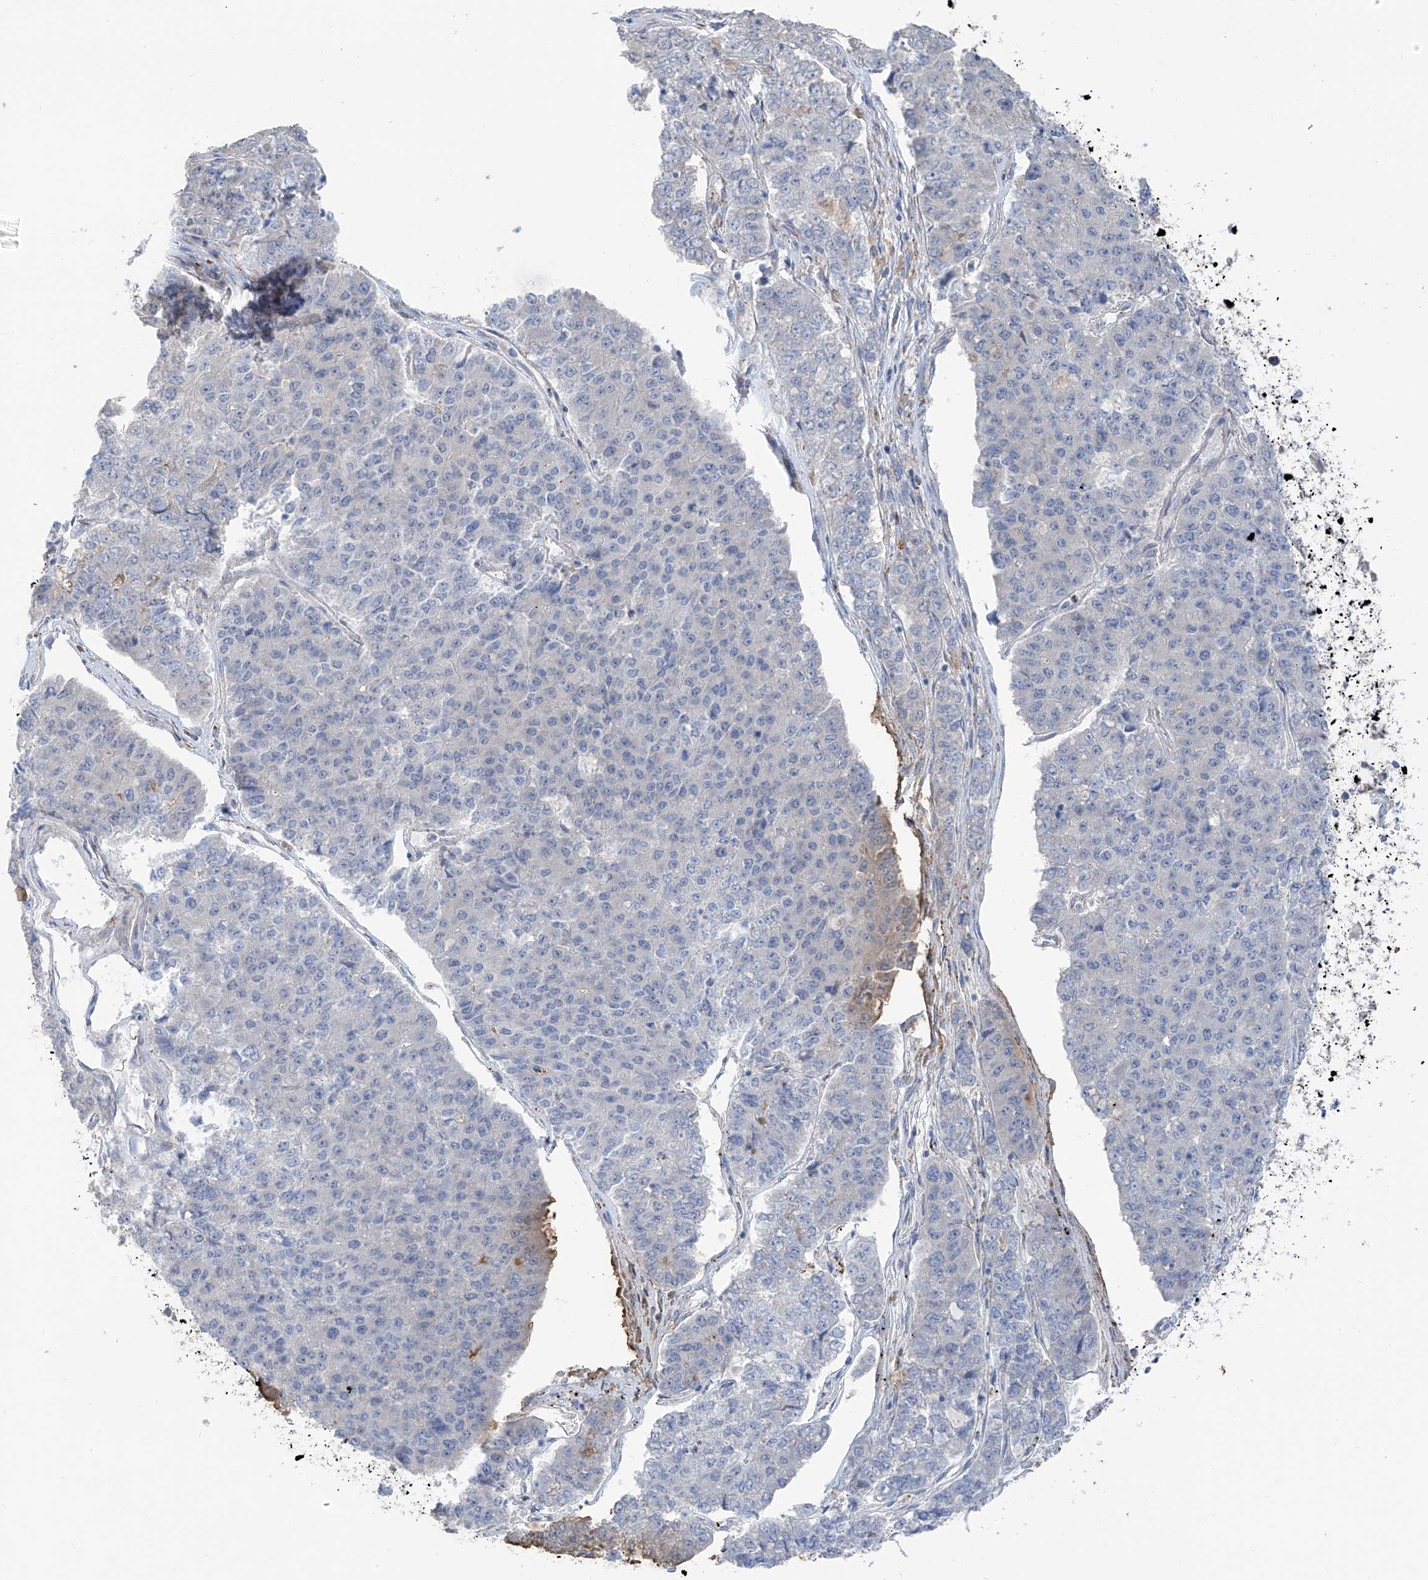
{"staining": {"intensity": "negative", "quantity": "none", "location": "none"}, "tissue": "pancreatic cancer", "cell_type": "Tumor cells", "image_type": "cancer", "snomed": [{"axis": "morphology", "description": "Adenocarcinoma, NOS"}, {"axis": "topography", "description": "Pancreas"}], "caption": "An IHC image of pancreatic cancer (adenocarcinoma) is shown. There is no staining in tumor cells of pancreatic cancer (adenocarcinoma).", "gene": "NALCN", "patient": {"sex": "male", "age": 50}}